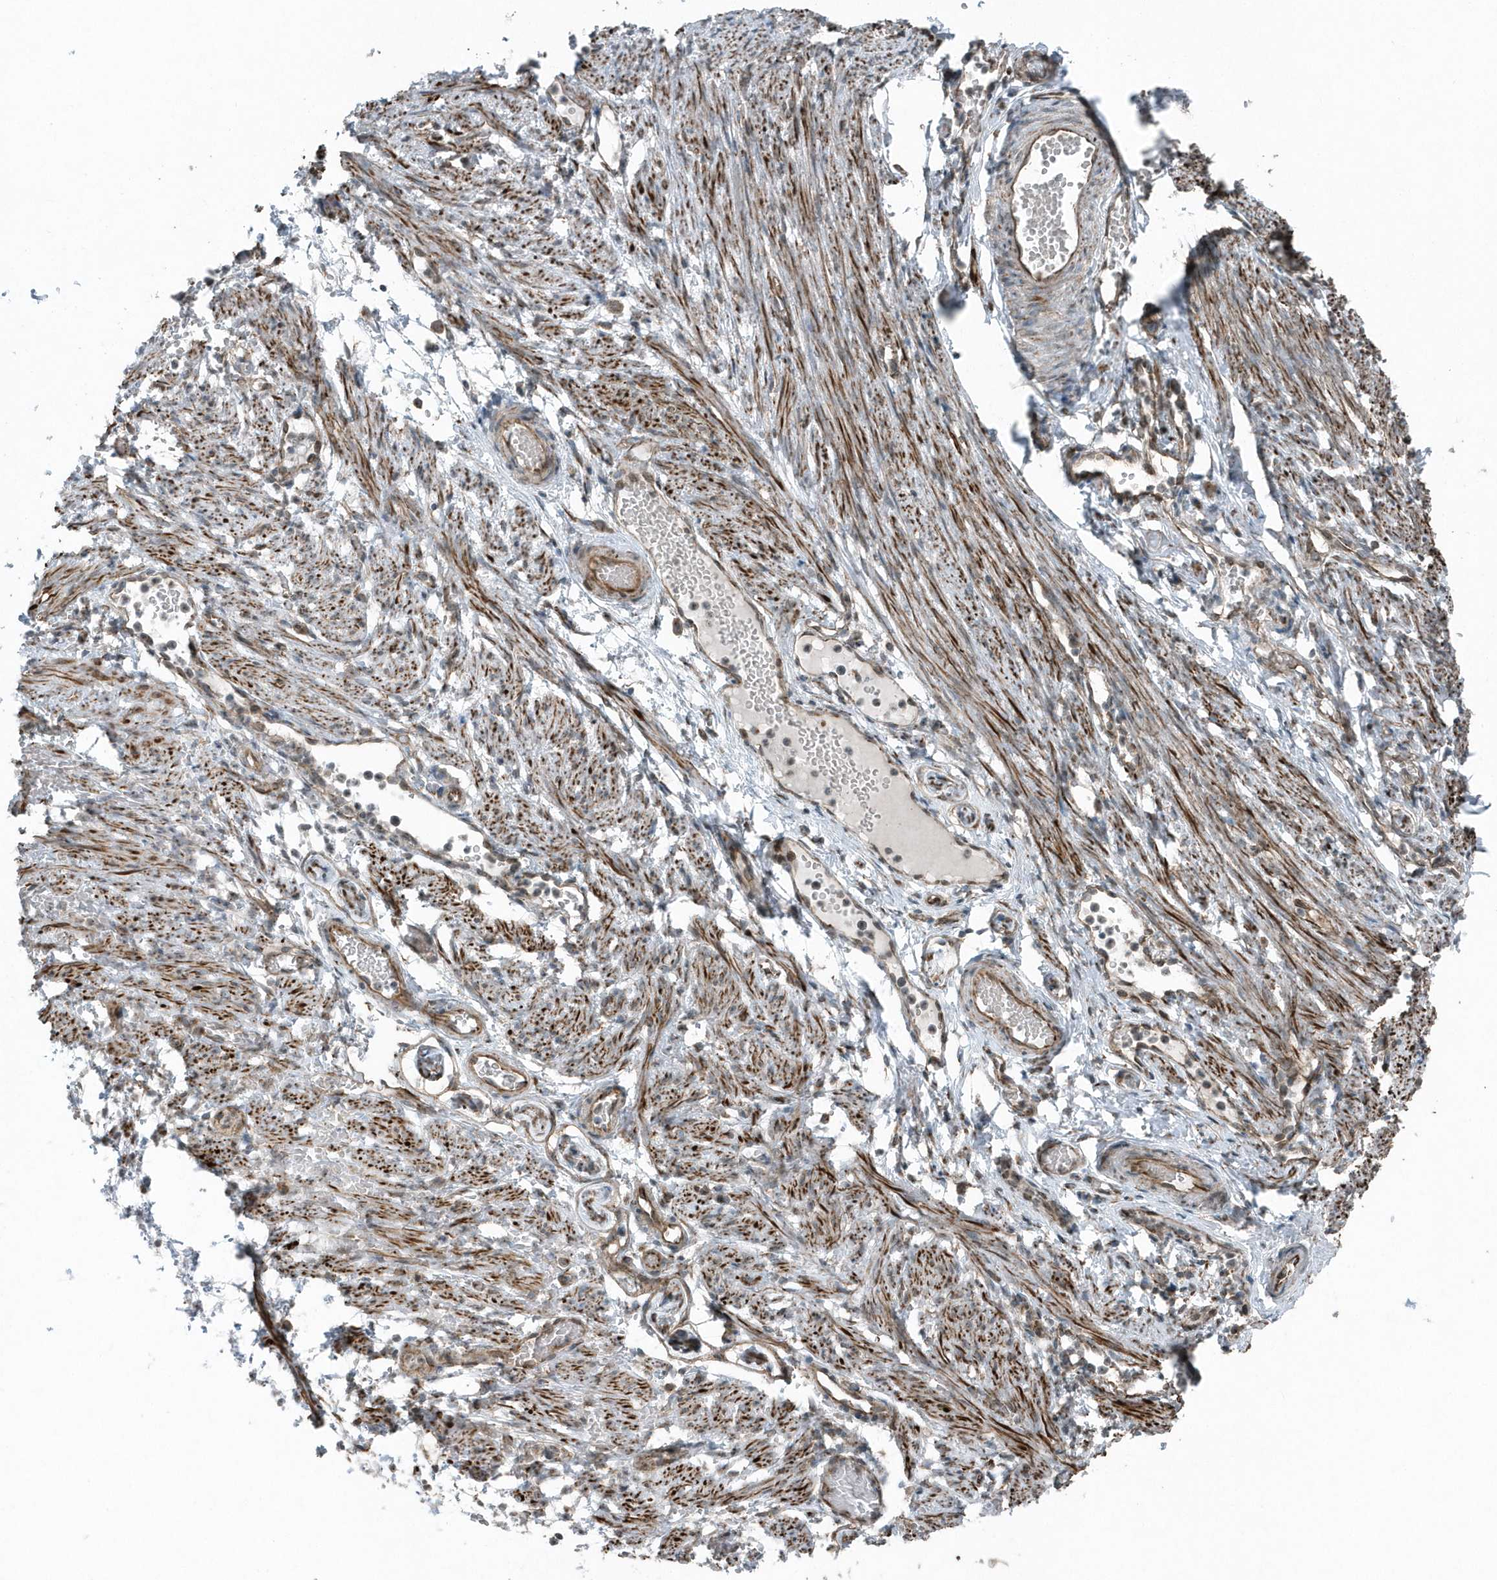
{"staining": {"intensity": "weak", "quantity": "25%-75%", "location": "cytoplasmic/membranous"}, "tissue": "adipose tissue", "cell_type": "Adipocytes", "image_type": "normal", "snomed": [{"axis": "morphology", "description": "Normal tissue, NOS"}, {"axis": "topography", "description": "Smooth muscle"}, {"axis": "topography", "description": "Peripheral nerve tissue"}], "caption": "Adipose tissue stained for a protein (brown) reveals weak cytoplasmic/membranous positive expression in approximately 25%-75% of adipocytes.", "gene": "GCC2", "patient": {"sex": "female", "age": 39}}